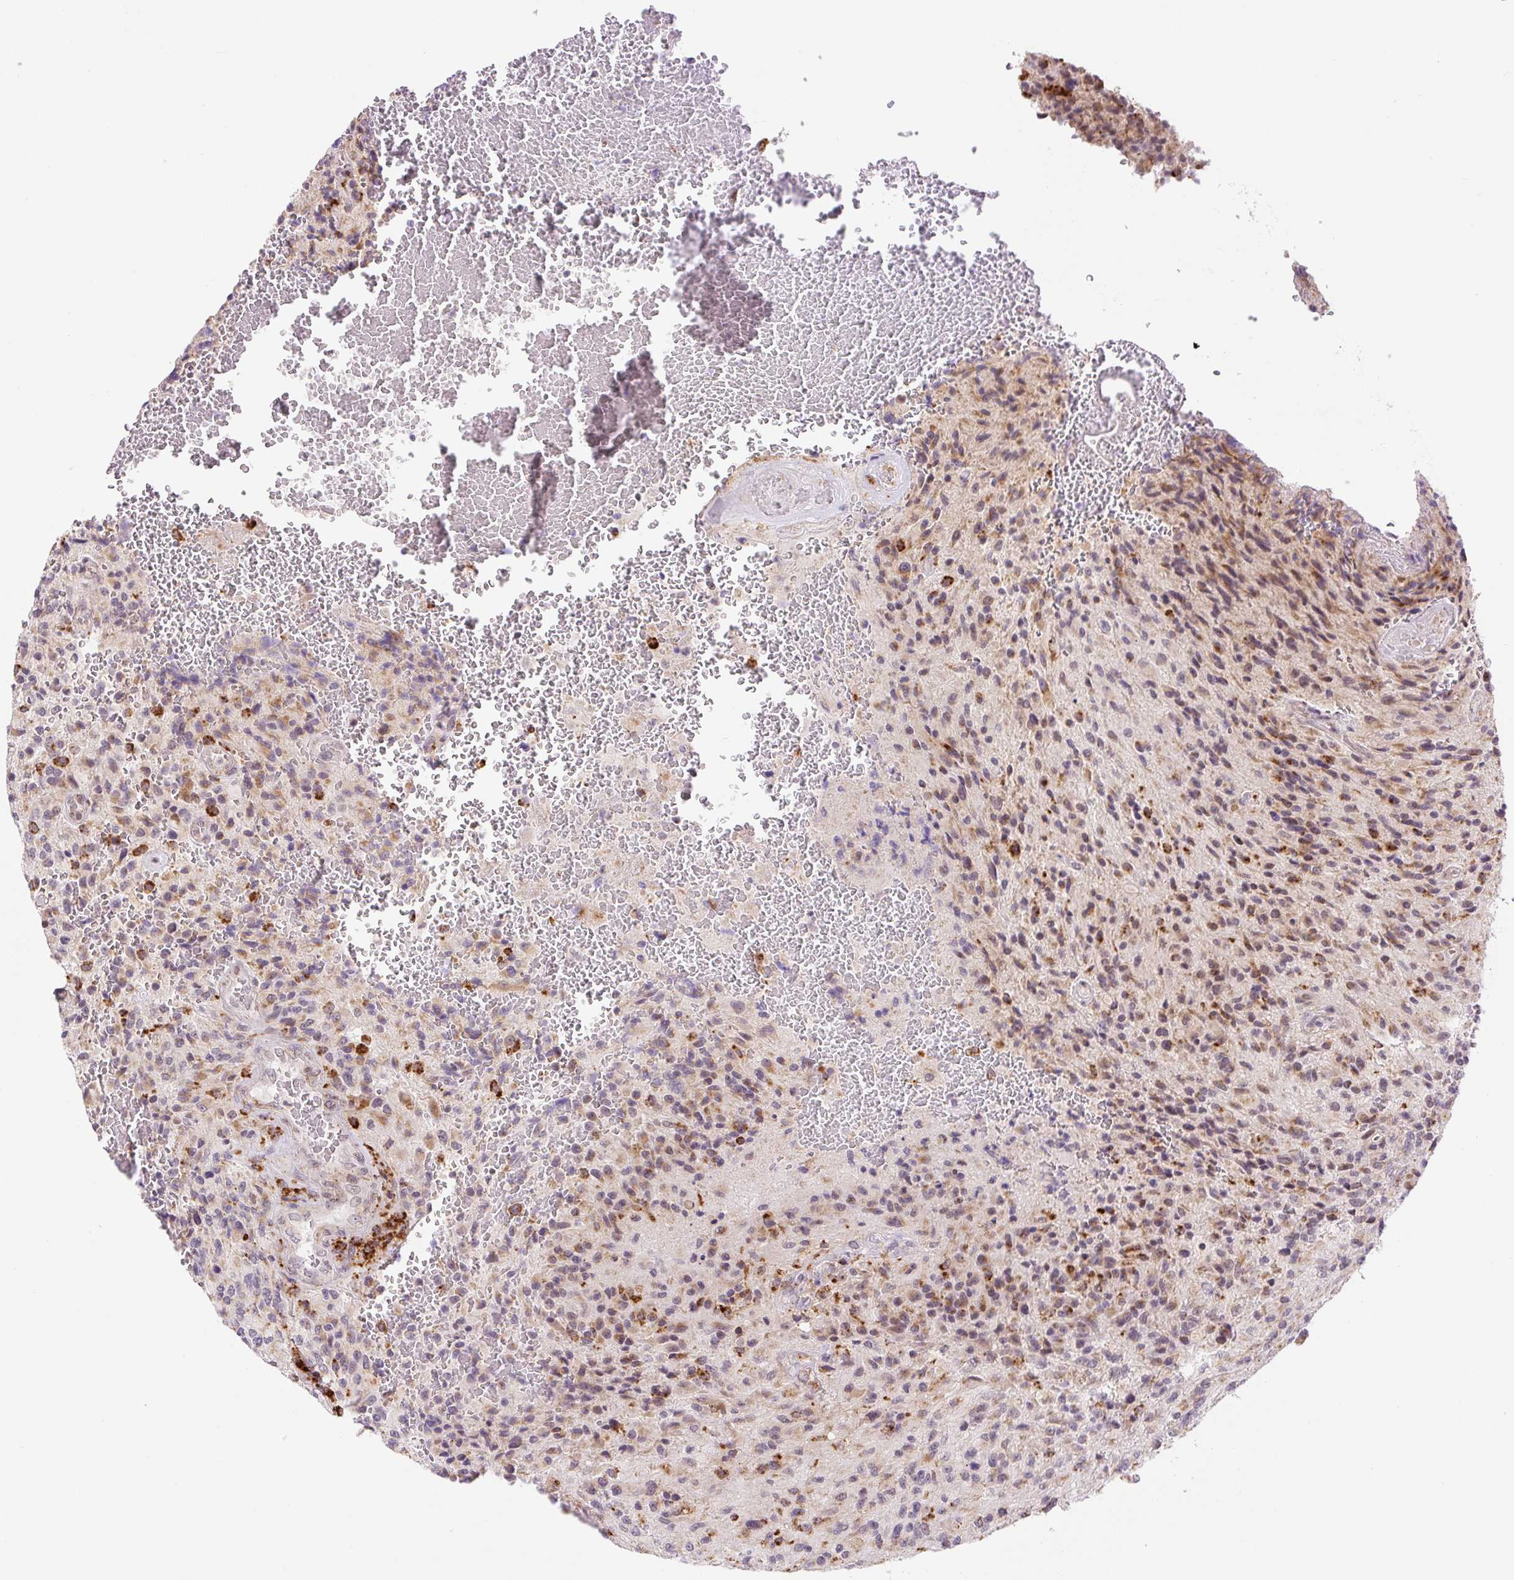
{"staining": {"intensity": "moderate", "quantity": "25%-75%", "location": "cytoplasmic/membranous,nuclear"}, "tissue": "glioma", "cell_type": "Tumor cells", "image_type": "cancer", "snomed": [{"axis": "morphology", "description": "Normal tissue, NOS"}, {"axis": "morphology", "description": "Glioma, malignant, High grade"}, {"axis": "topography", "description": "Cerebral cortex"}], "caption": "The immunohistochemical stain labels moderate cytoplasmic/membranous and nuclear positivity in tumor cells of malignant high-grade glioma tissue. (DAB (3,3'-diaminobenzidine) = brown stain, brightfield microscopy at high magnification).", "gene": "CEBPZOS", "patient": {"sex": "male", "age": 56}}